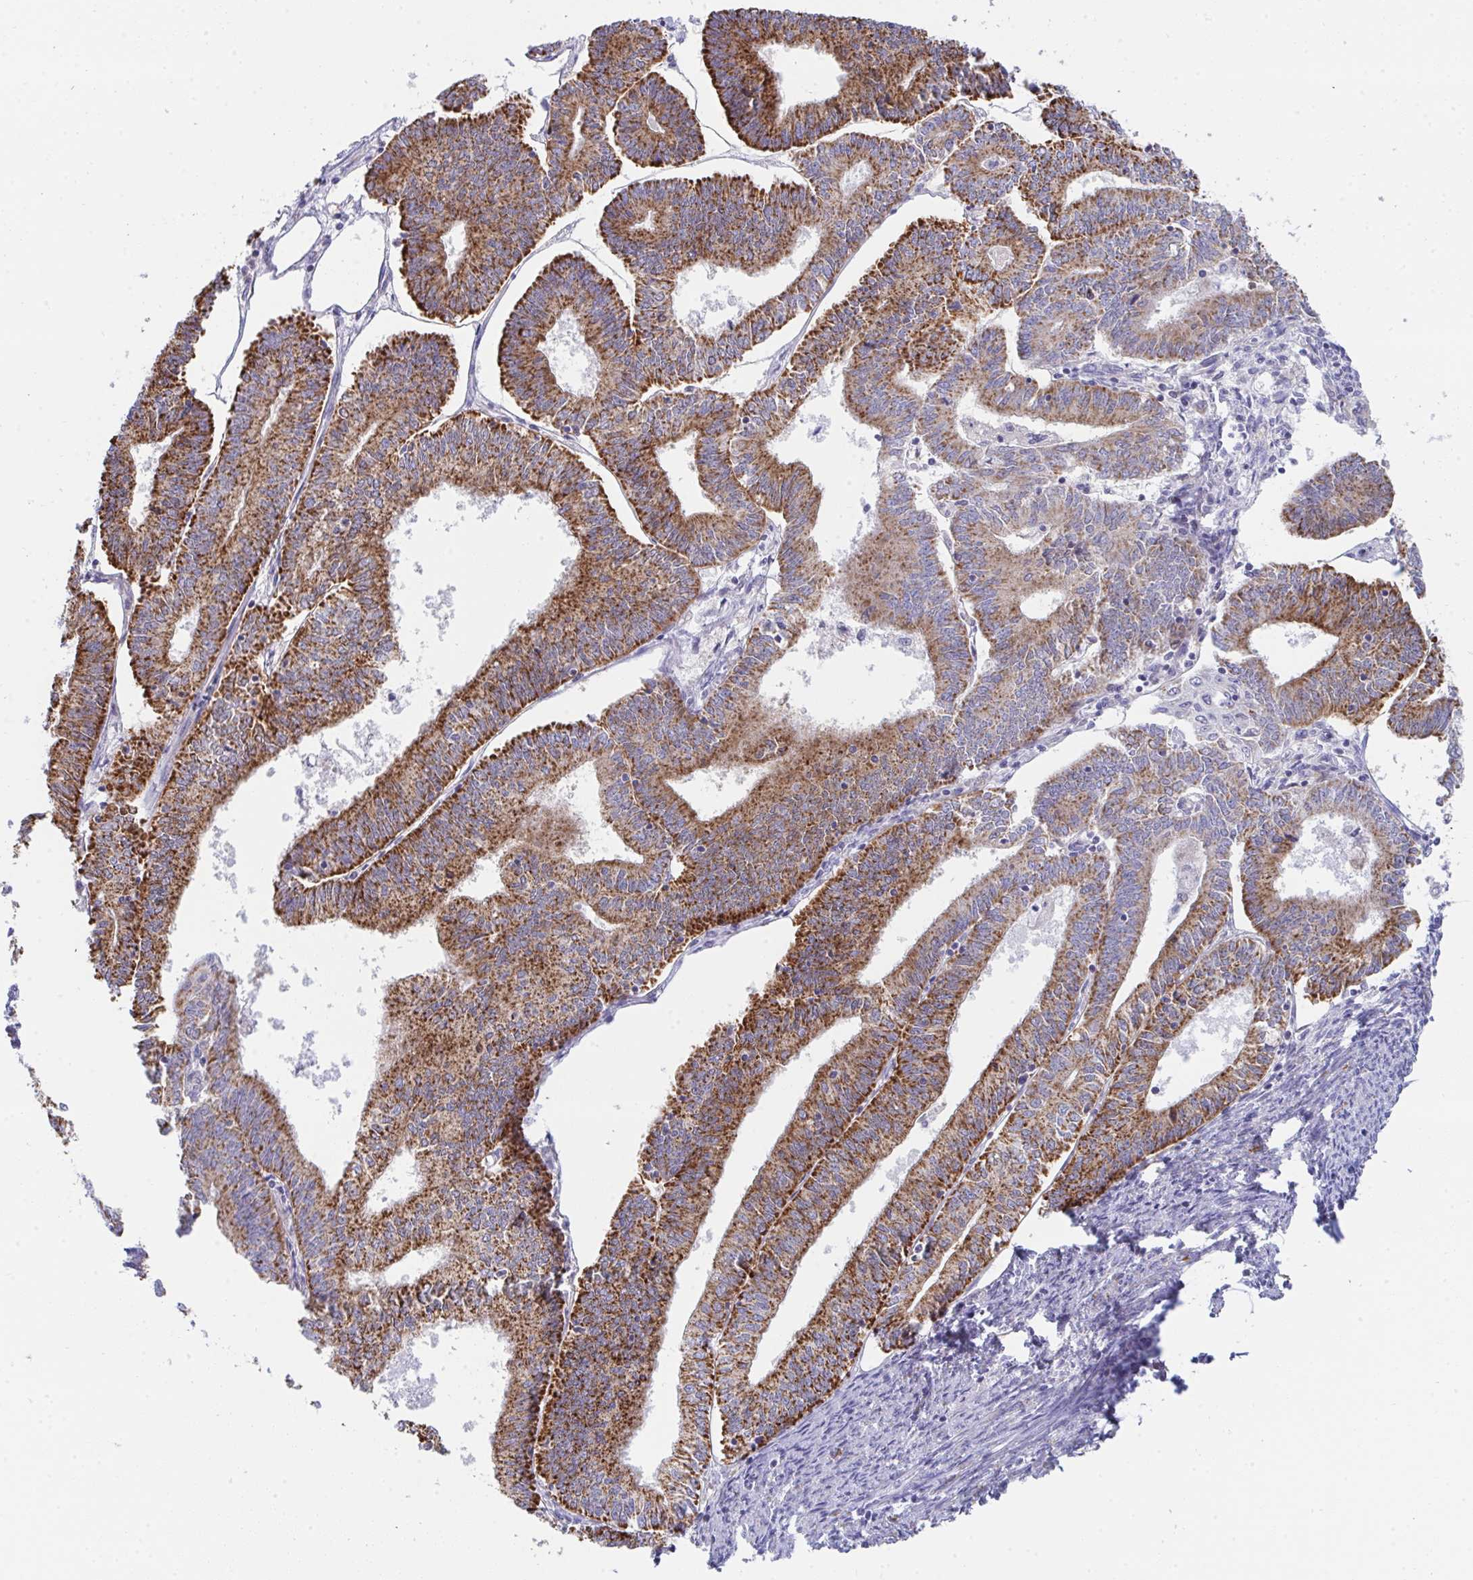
{"staining": {"intensity": "strong", "quantity": "25%-75%", "location": "cytoplasmic/membranous"}, "tissue": "endometrial cancer", "cell_type": "Tumor cells", "image_type": "cancer", "snomed": [{"axis": "morphology", "description": "Adenocarcinoma, NOS"}, {"axis": "topography", "description": "Endometrium"}], "caption": "Strong cytoplasmic/membranous expression is identified in approximately 25%-75% of tumor cells in endometrial cancer (adenocarcinoma).", "gene": "AIFM1", "patient": {"sex": "female", "age": 61}}